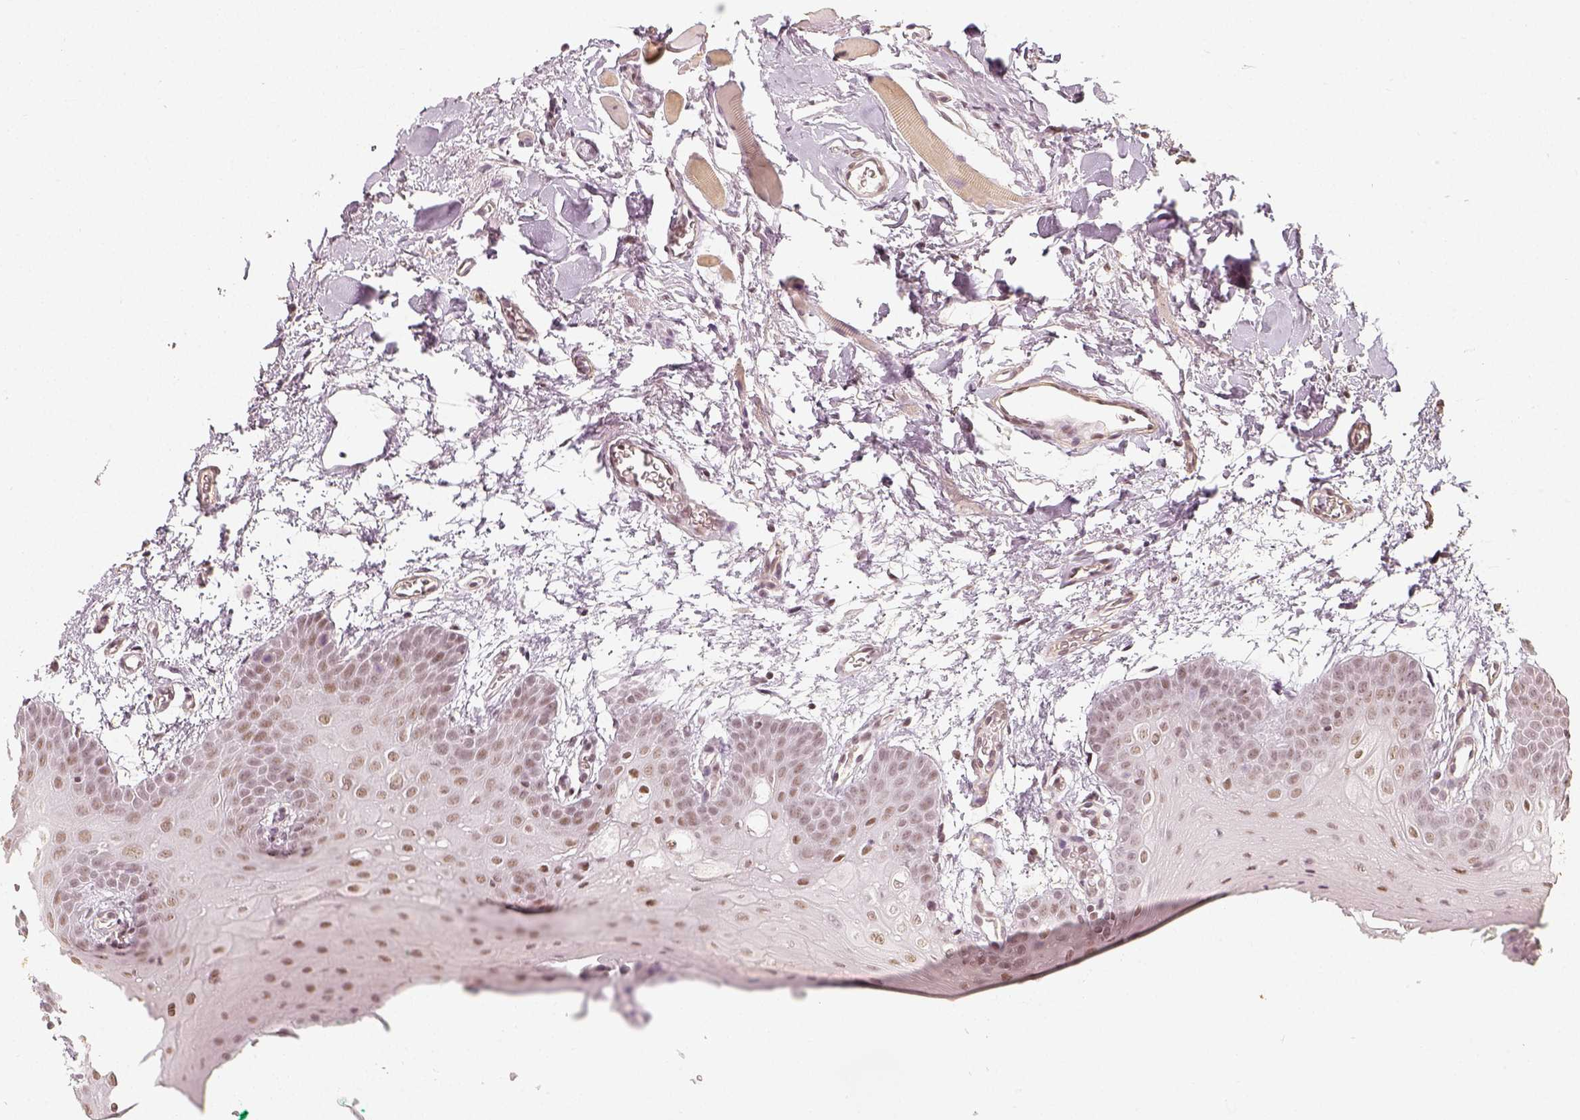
{"staining": {"intensity": "weak", "quantity": ">75%", "location": "nuclear"}, "tissue": "oral mucosa", "cell_type": "Squamous epithelial cells", "image_type": "normal", "snomed": [{"axis": "morphology", "description": "Normal tissue, NOS"}, {"axis": "morphology", "description": "Squamous cell carcinoma, NOS"}, {"axis": "topography", "description": "Oral tissue"}, {"axis": "topography", "description": "Head-Neck"}], "caption": "Protein positivity by IHC exhibits weak nuclear expression in approximately >75% of squamous epithelial cells in normal oral mucosa. The staining is performed using DAB (3,3'-diaminobenzidine) brown chromogen to label protein expression. The nuclei are counter-stained blue using hematoxylin.", "gene": "HDAC1", "patient": {"sex": "female", "age": 50}}